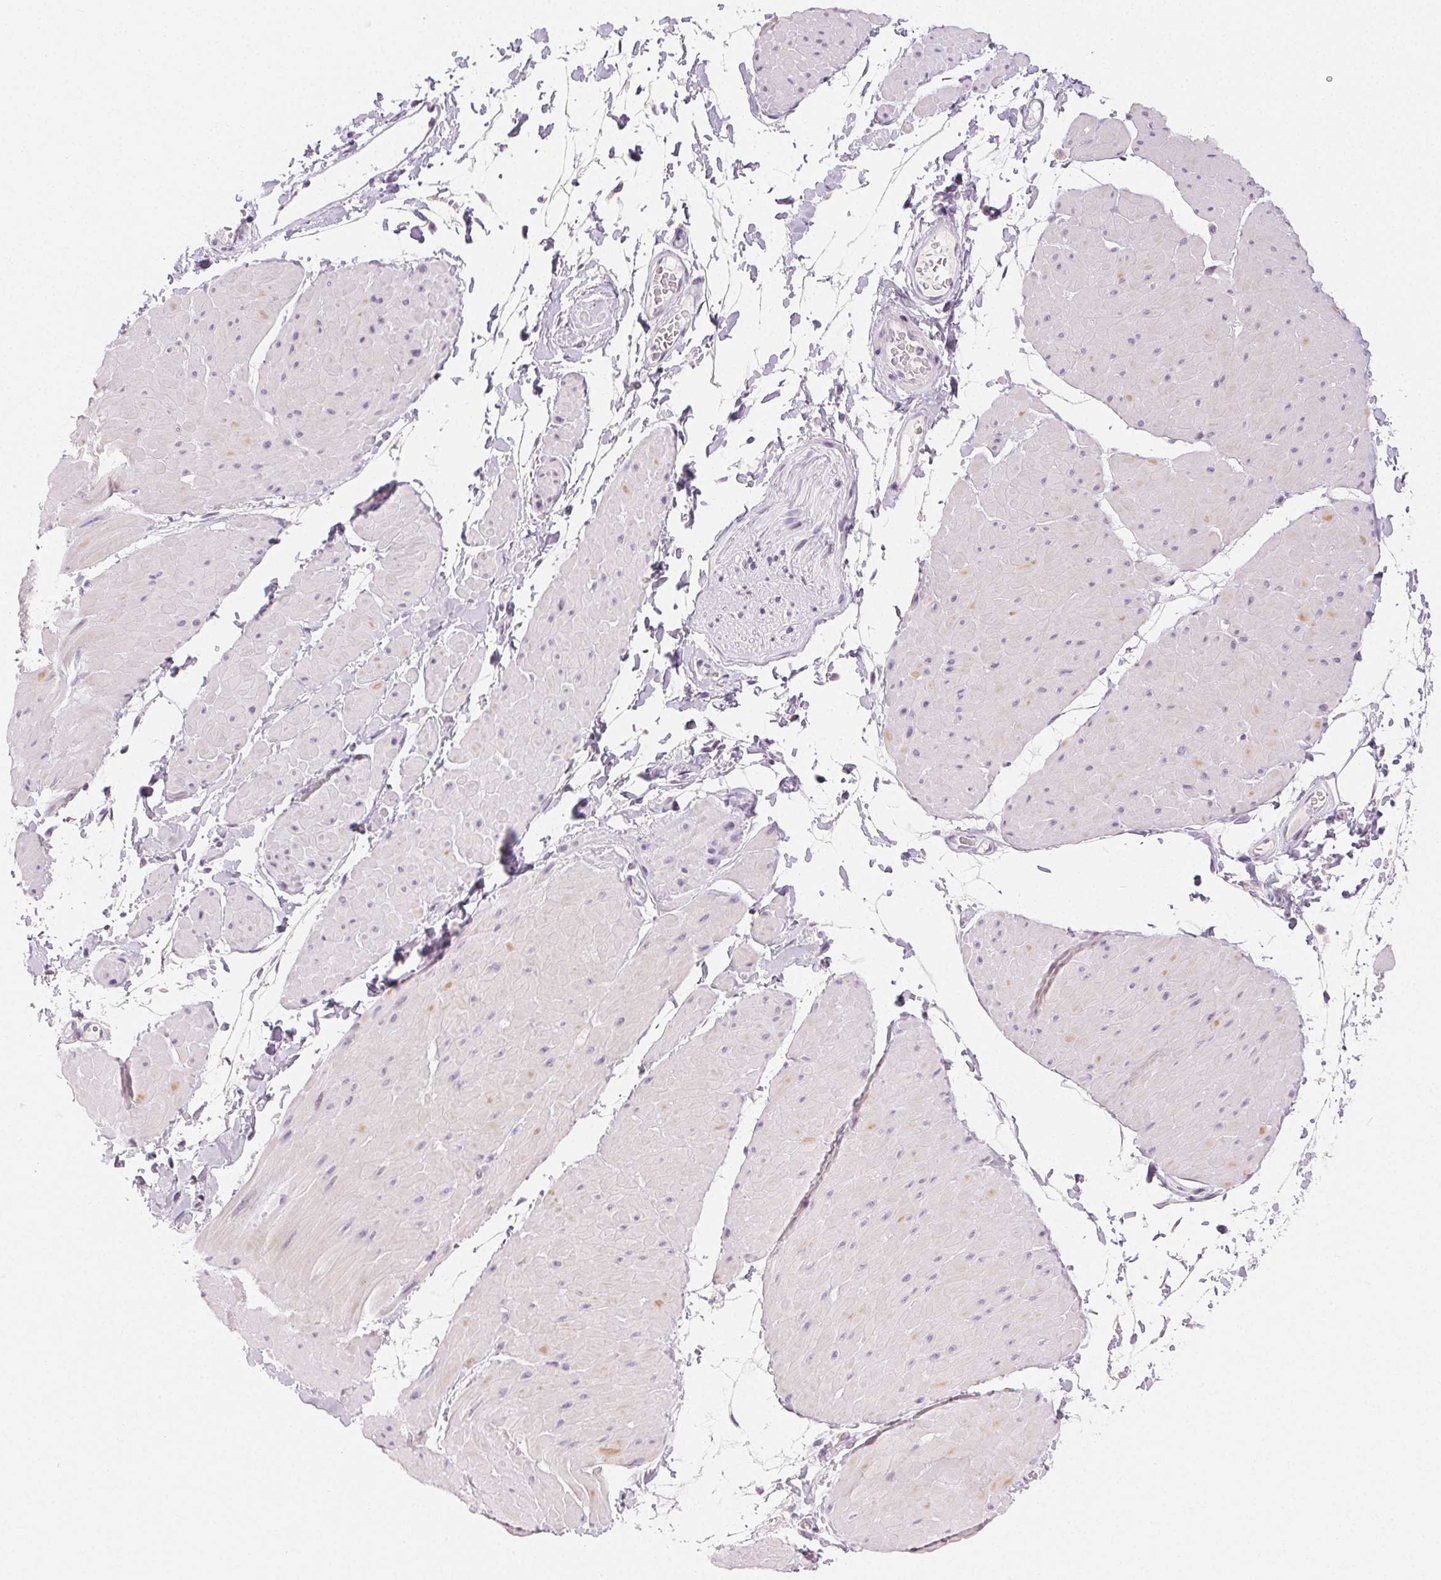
{"staining": {"intensity": "weak", "quantity": "<25%", "location": "cytoplasmic/membranous"}, "tissue": "adipose tissue", "cell_type": "Adipocytes", "image_type": "normal", "snomed": [{"axis": "morphology", "description": "Normal tissue, NOS"}, {"axis": "topography", "description": "Smooth muscle"}, {"axis": "topography", "description": "Peripheral nerve tissue"}], "caption": "Immunohistochemical staining of benign human adipose tissue reveals no significant positivity in adipocytes. Nuclei are stained in blue.", "gene": "SFTPD", "patient": {"sex": "male", "age": 58}}